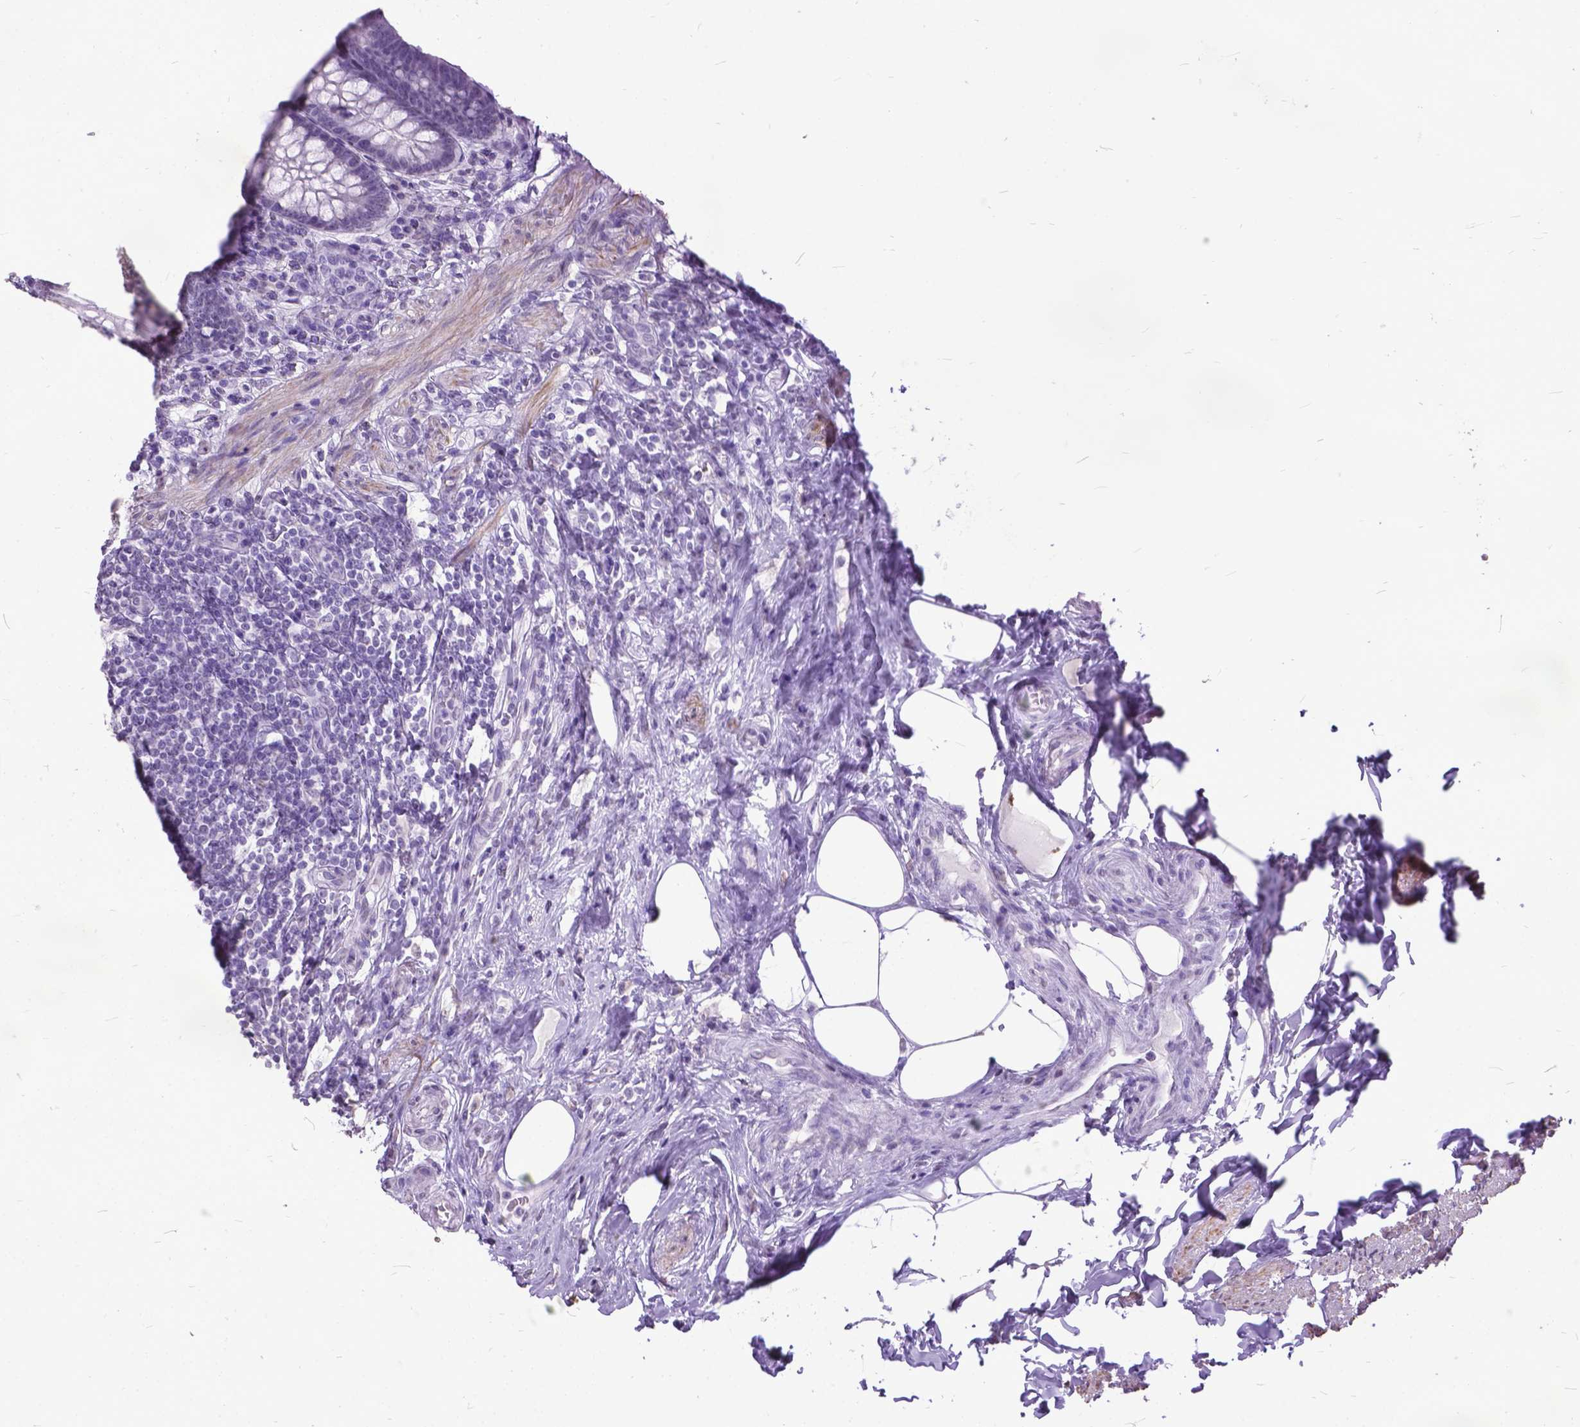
{"staining": {"intensity": "negative", "quantity": "none", "location": "none"}, "tissue": "appendix", "cell_type": "Glandular cells", "image_type": "normal", "snomed": [{"axis": "morphology", "description": "Normal tissue, NOS"}, {"axis": "topography", "description": "Appendix"}], "caption": "Glandular cells show no significant positivity in benign appendix. (Immunohistochemistry, brightfield microscopy, high magnification).", "gene": "MARCHF10", "patient": {"sex": "male", "age": 47}}